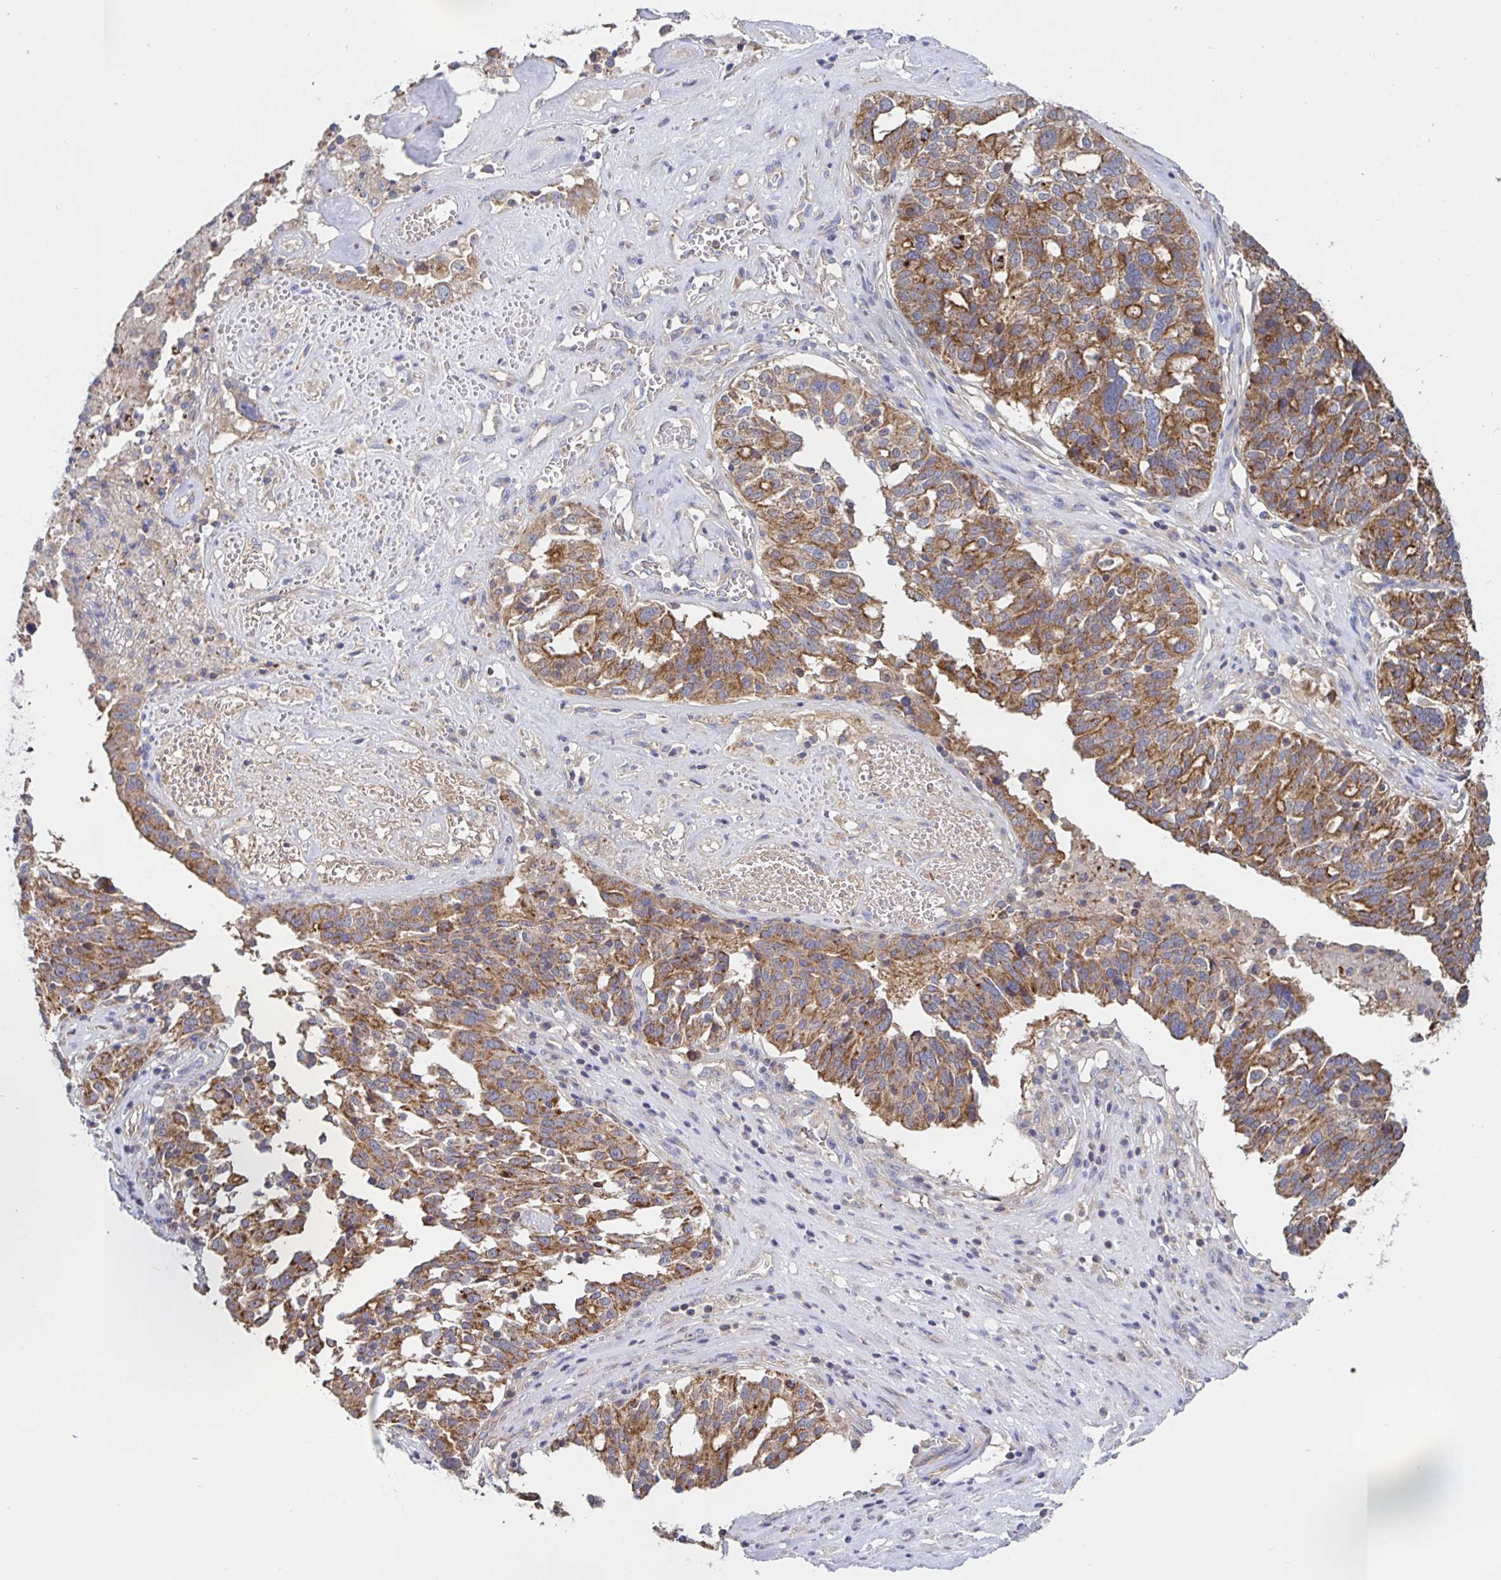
{"staining": {"intensity": "moderate", "quantity": ">75%", "location": "cytoplasmic/membranous"}, "tissue": "ovarian cancer", "cell_type": "Tumor cells", "image_type": "cancer", "snomed": [{"axis": "morphology", "description": "Cystadenocarcinoma, serous, NOS"}, {"axis": "topography", "description": "Ovary"}], "caption": "The micrograph exhibits immunohistochemical staining of ovarian cancer (serous cystadenocarcinoma). There is moderate cytoplasmic/membranous expression is appreciated in approximately >75% of tumor cells. (IHC, brightfield microscopy, high magnification).", "gene": "PRDX3", "patient": {"sex": "female", "age": 59}}